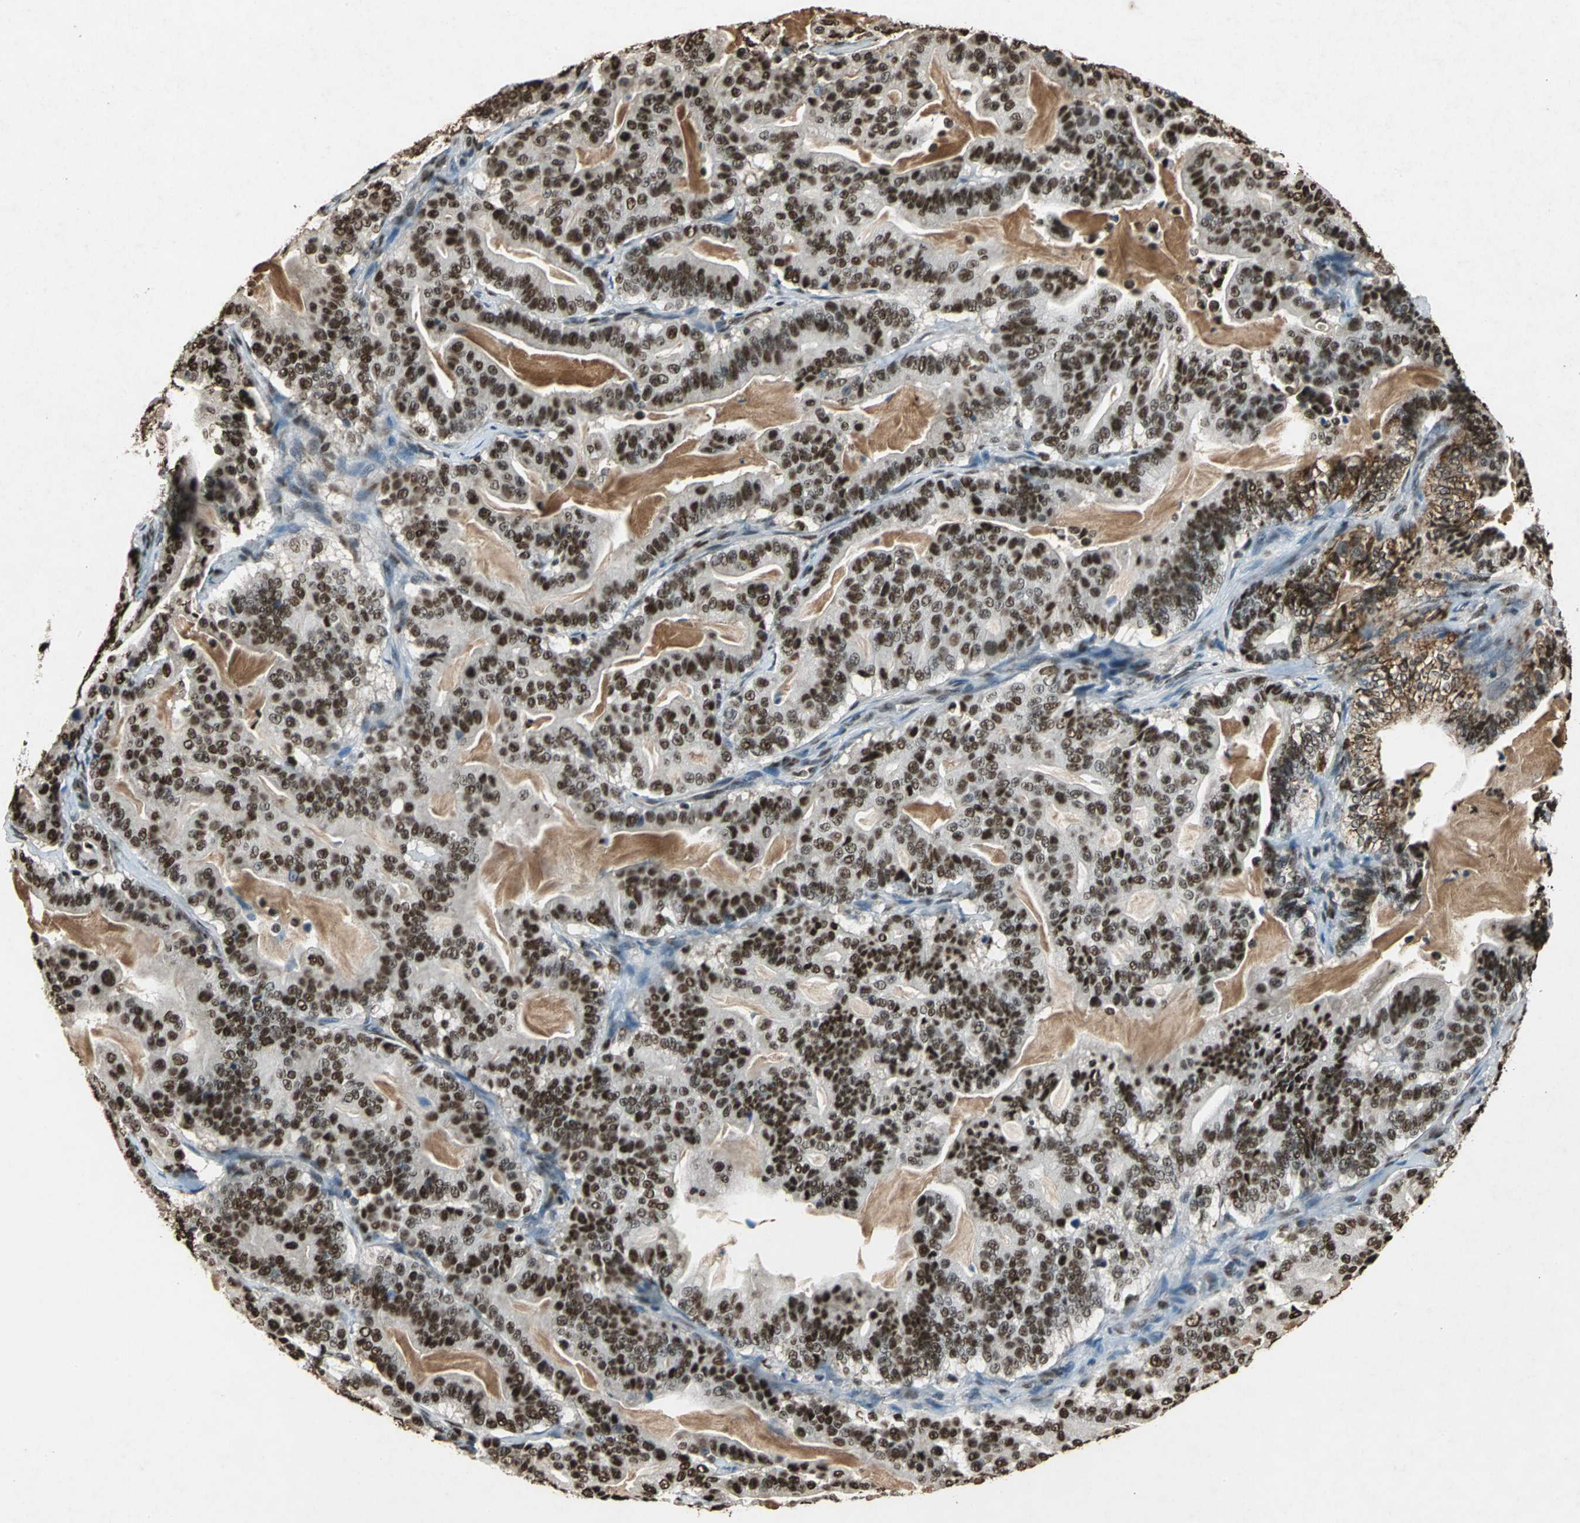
{"staining": {"intensity": "moderate", "quantity": ">75%", "location": "nuclear"}, "tissue": "pancreatic cancer", "cell_type": "Tumor cells", "image_type": "cancer", "snomed": [{"axis": "morphology", "description": "Adenocarcinoma, NOS"}, {"axis": "topography", "description": "Pancreas"}], "caption": "Adenocarcinoma (pancreatic) tissue demonstrates moderate nuclear staining in approximately >75% of tumor cells, visualized by immunohistochemistry.", "gene": "ANP32A", "patient": {"sex": "male", "age": 63}}